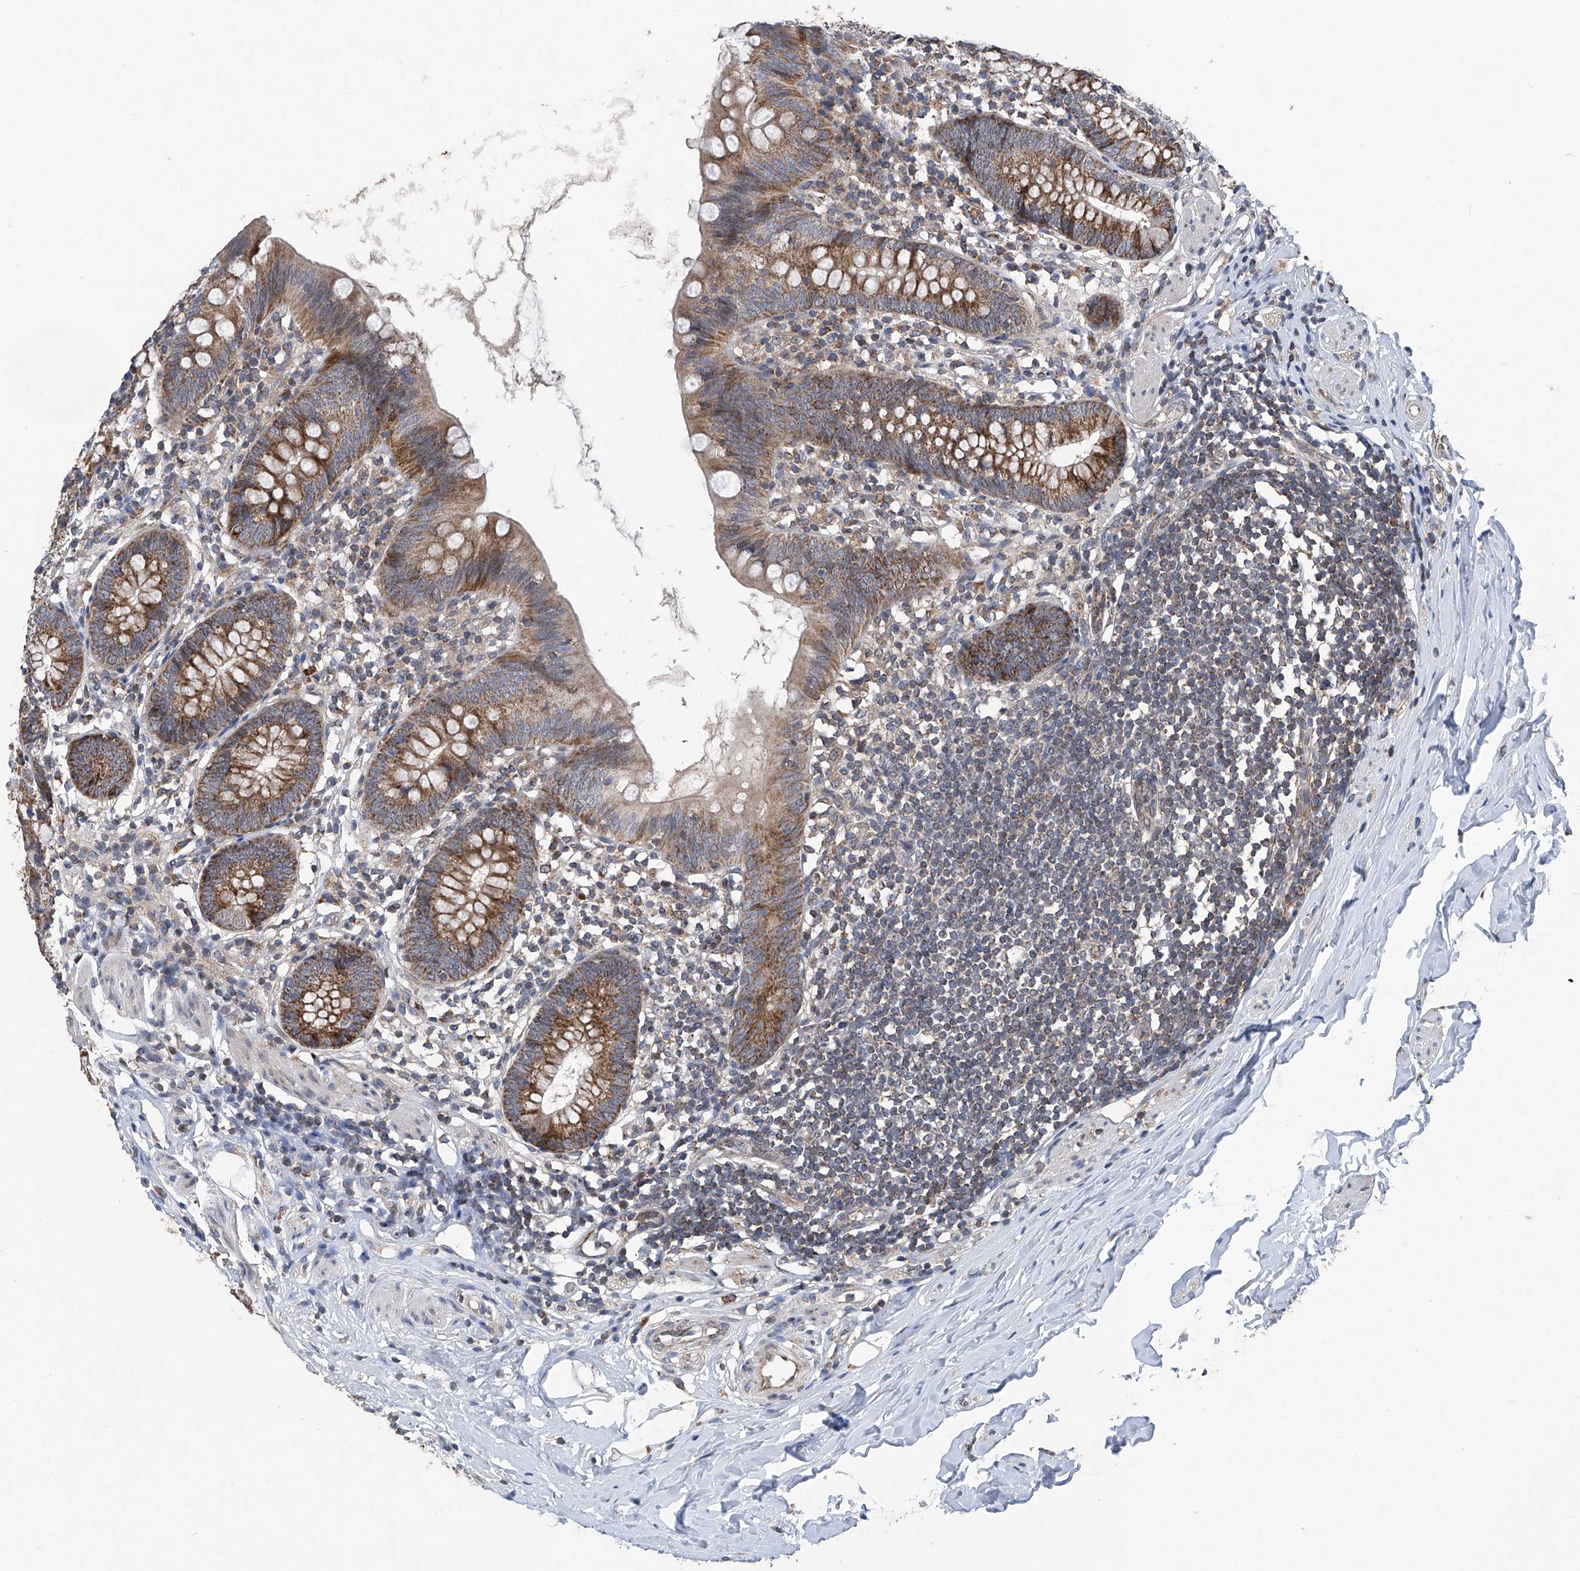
{"staining": {"intensity": "moderate", "quantity": ">75%", "location": "cytoplasmic/membranous"}, "tissue": "appendix", "cell_type": "Glandular cells", "image_type": "normal", "snomed": [{"axis": "morphology", "description": "Normal tissue, NOS"}, {"axis": "topography", "description": "Appendix"}], "caption": "High-magnification brightfield microscopy of normal appendix stained with DAB (3,3'-diaminobenzidine) (brown) and counterstained with hematoxylin (blue). glandular cells exhibit moderate cytoplasmic/membranous positivity is present in approximately>75% of cells. Nuclei are stained in blue.", "gene": "BCKDHB", "patient": {"sex": "female", "age": 62}}